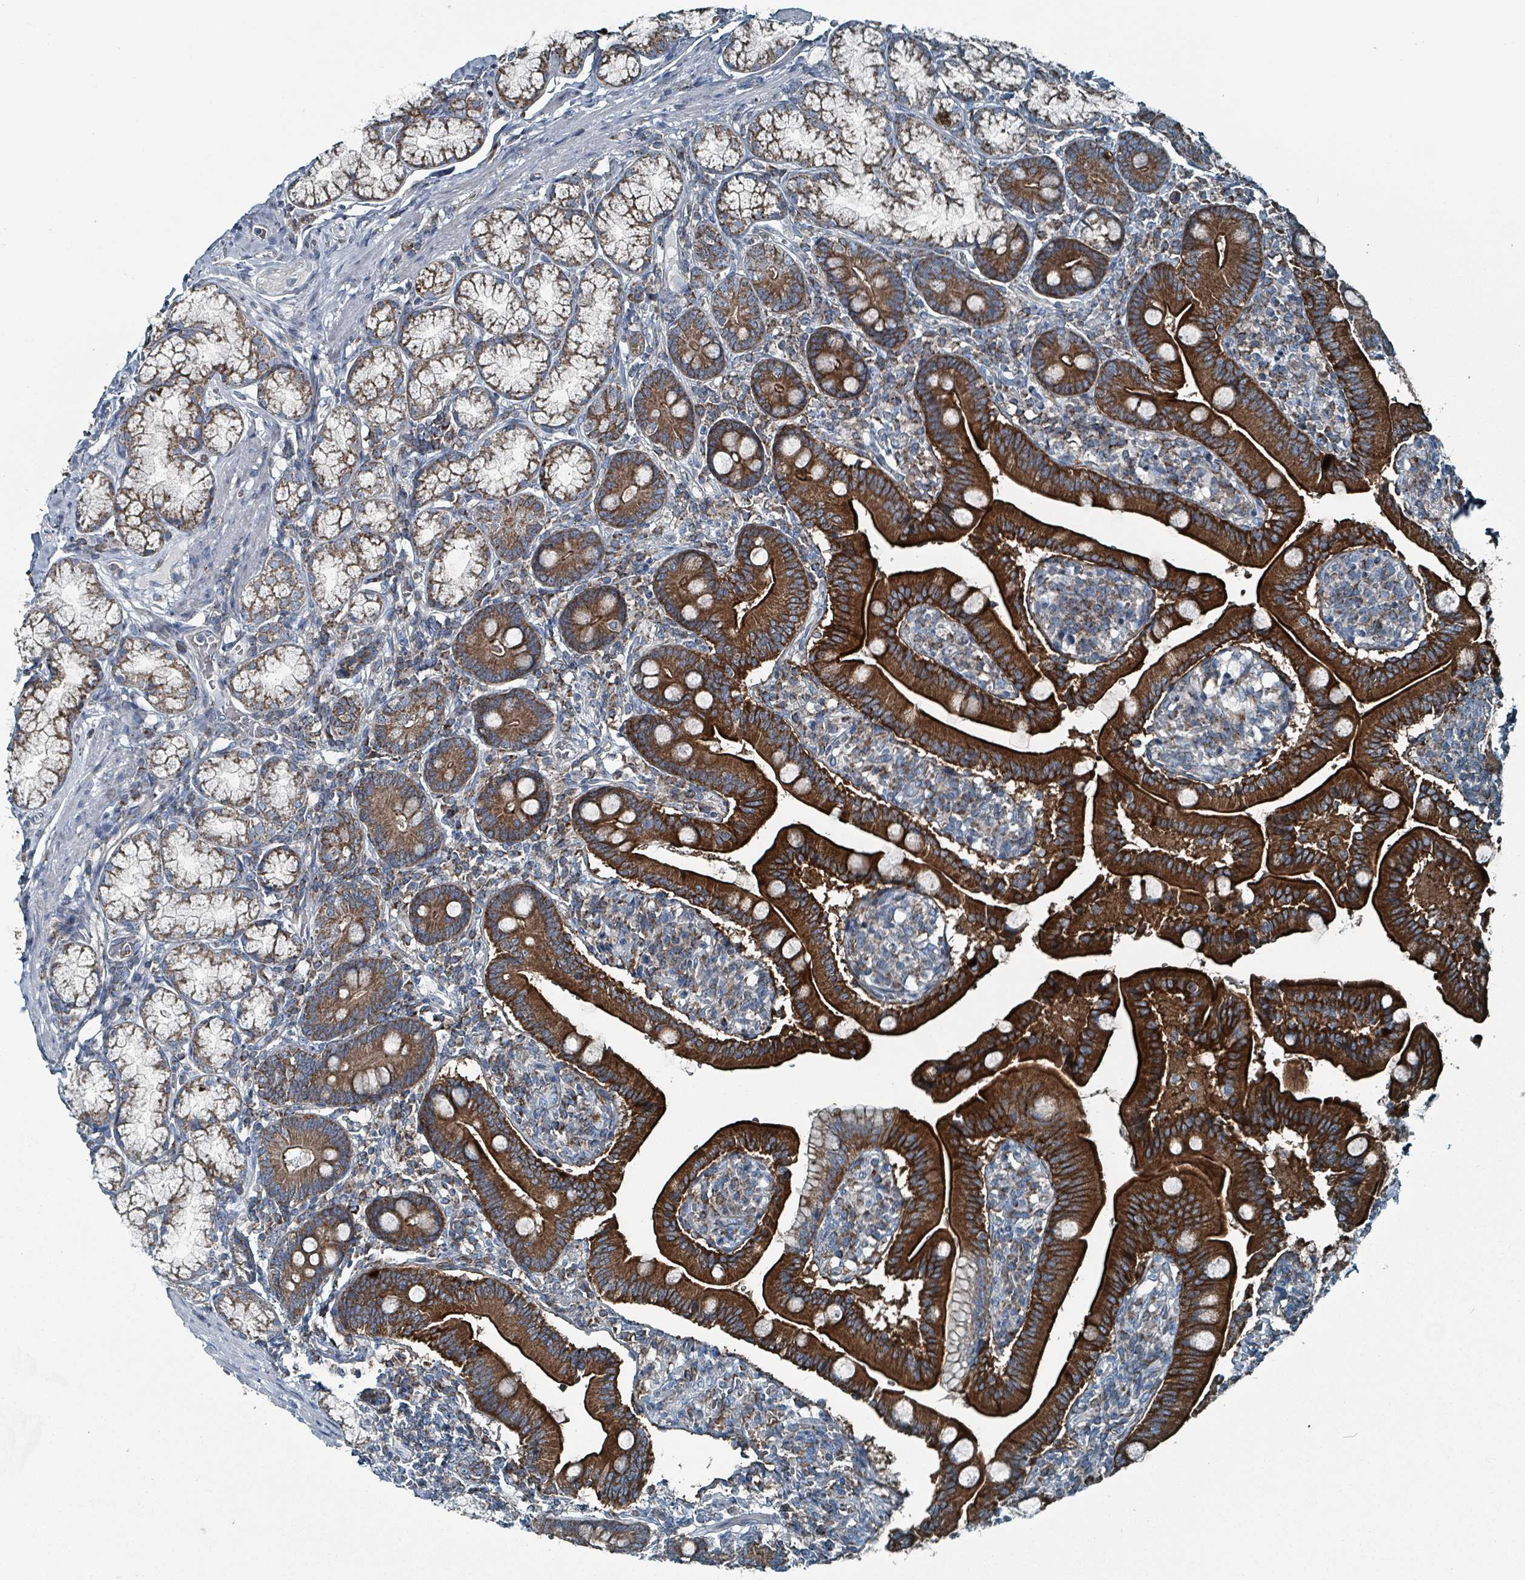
{"staining": {"intensity": "strong", "quantity": ">75%", "location": "cytoplasmic/membranous"}, "tissue": "duodenum", "cell_type": "Glandular cells", "image_type": "normal", "snomed": [{"axis": "morphology", "description": "Normal tissue, NOS"}, {"axis": "topography", "description": "Duodenum"}], "caption": "This is a micrograph of immunohistochemistry staining of normal duodenum, which shows strong positivity in the cytoplasmic/membranous of glandular cells.", "gene": "ABHD18", "patient": {"sex": "female", "age": 67}}